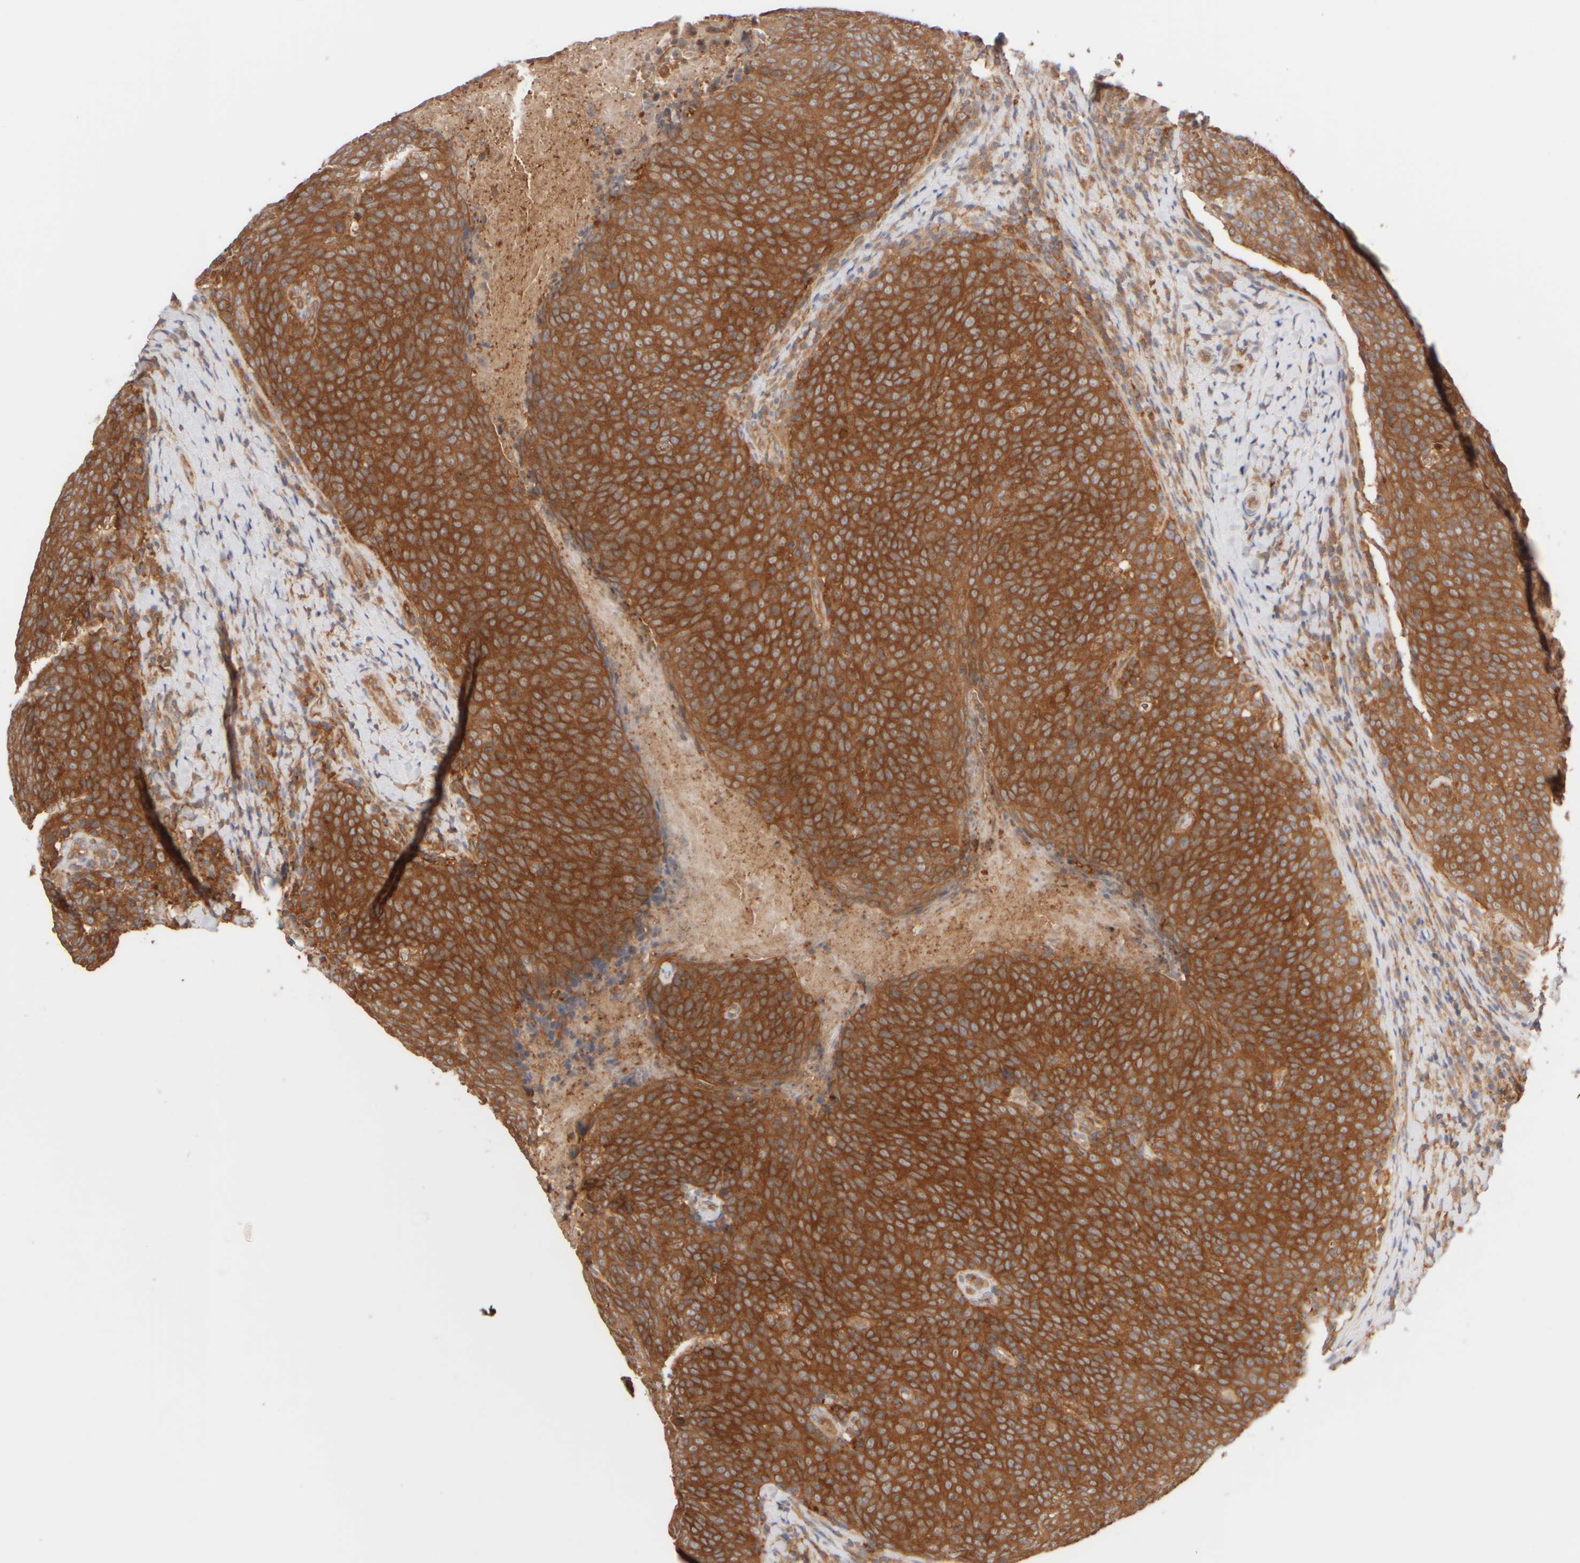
{"staining": {"intensity": "strong", "quantity": ">75%", "location": "cytoplasmic/membranous"}, "tissue": "head and neck cancer", "cell_type": "Tumor cells", "image_type": "cancer", "snomed": [{"axis": "morphology", "description": "Squamous cell carcinoma, NOS"}, {"axis": "morphology", "description": "Squamous cell carcinoma, metastatic, NOS"}, {"axis": "topography", "description": "Lymph node"}, {"axis": "topography", "description": "Head-Neck"}], "caption": "Immunohistochemistry (DAB (3,3'-diaminobenzidine)) staining of squamous cell carcinoma (head and neck) demonstrates strong cytoplasmic/membranous protein positivity in approximately >75% of tumor cells.", "gene": "RABEP1", "patient": {"sex": "male", "age": 62}}